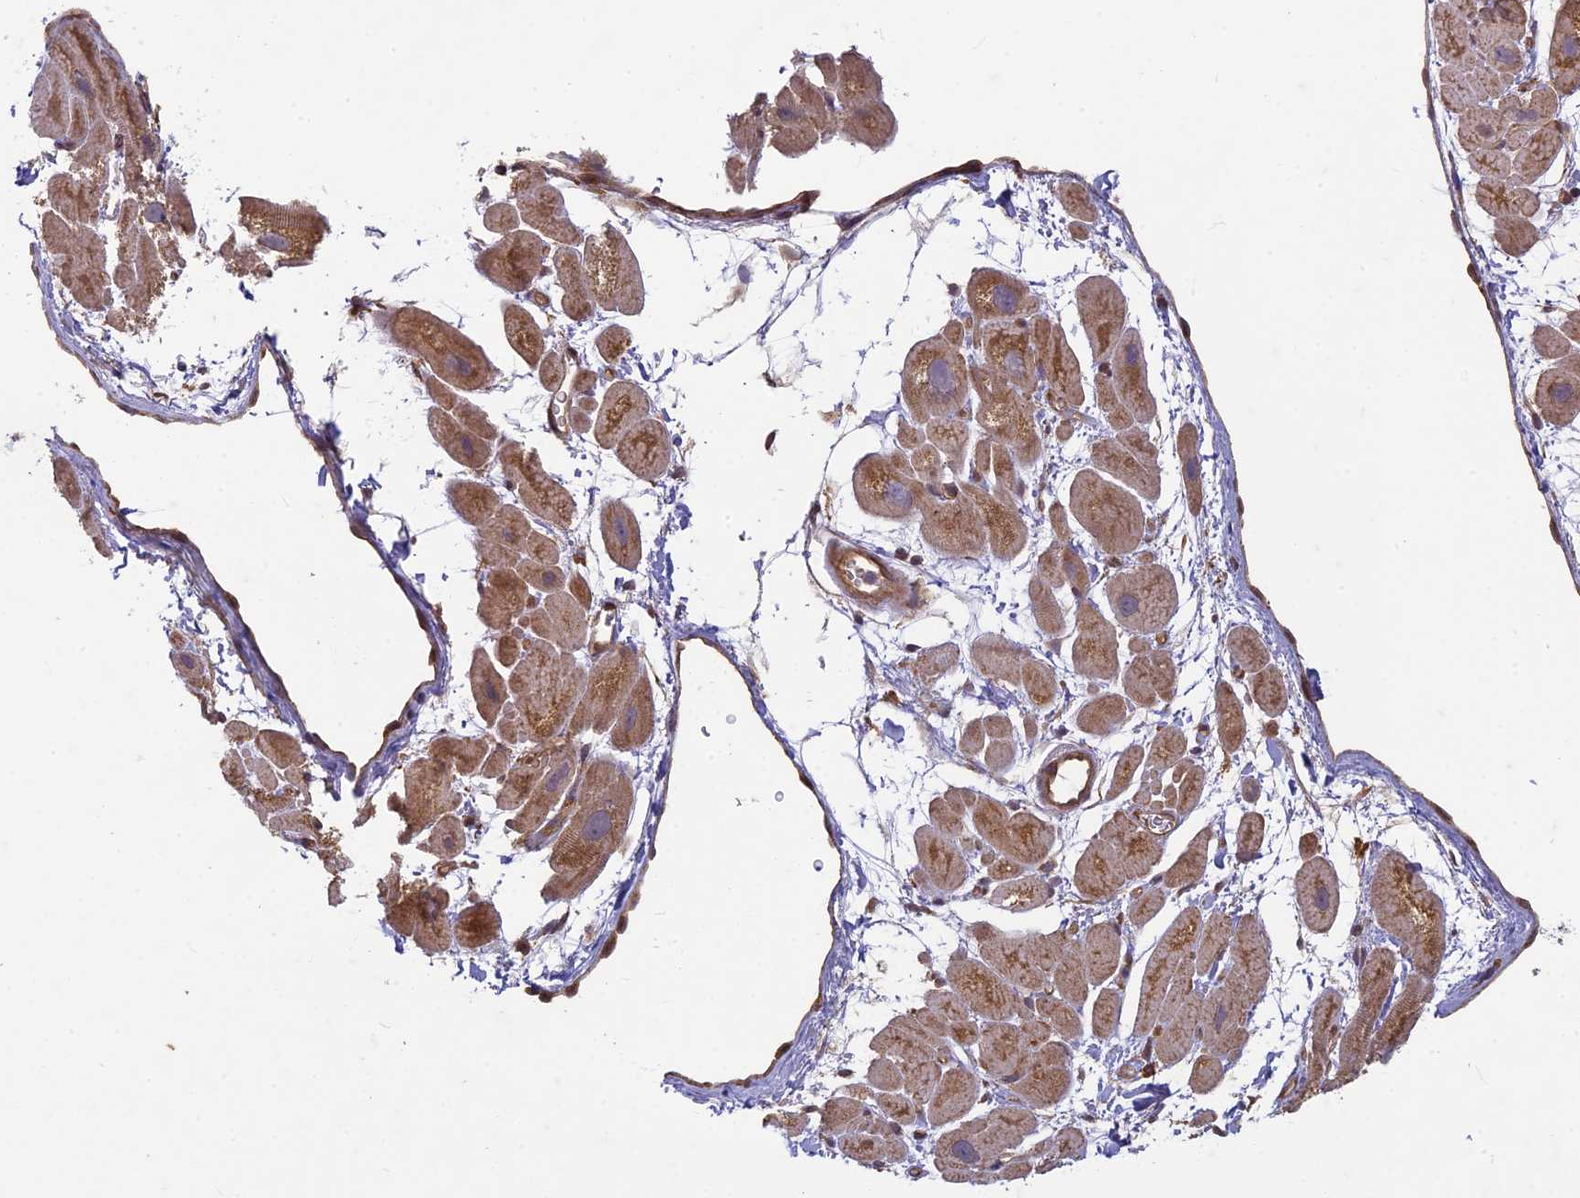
{"staining": {"intensity": "moderate", "quantity": ">75%", "location": "cytoplasmic/membranous"}, "tissue": "heart muscle", "cell_type": "Cardiomyocytes", "image_type": "normal", "snomed": [{"axis": "morphology", "description": "Normal tissue, NOS"}, {"axis": "topography", "description": "Heart"}], "caption": "Unremarkable heart muscle demonstrates moderate cytoplasmic/membranous staining in about >75% of cardiomyocytes (Brightfield microscopy of DAB IHC at high magnification)..", "gene": "TCF25", "patient": {"sex": "male", "age": 49}}